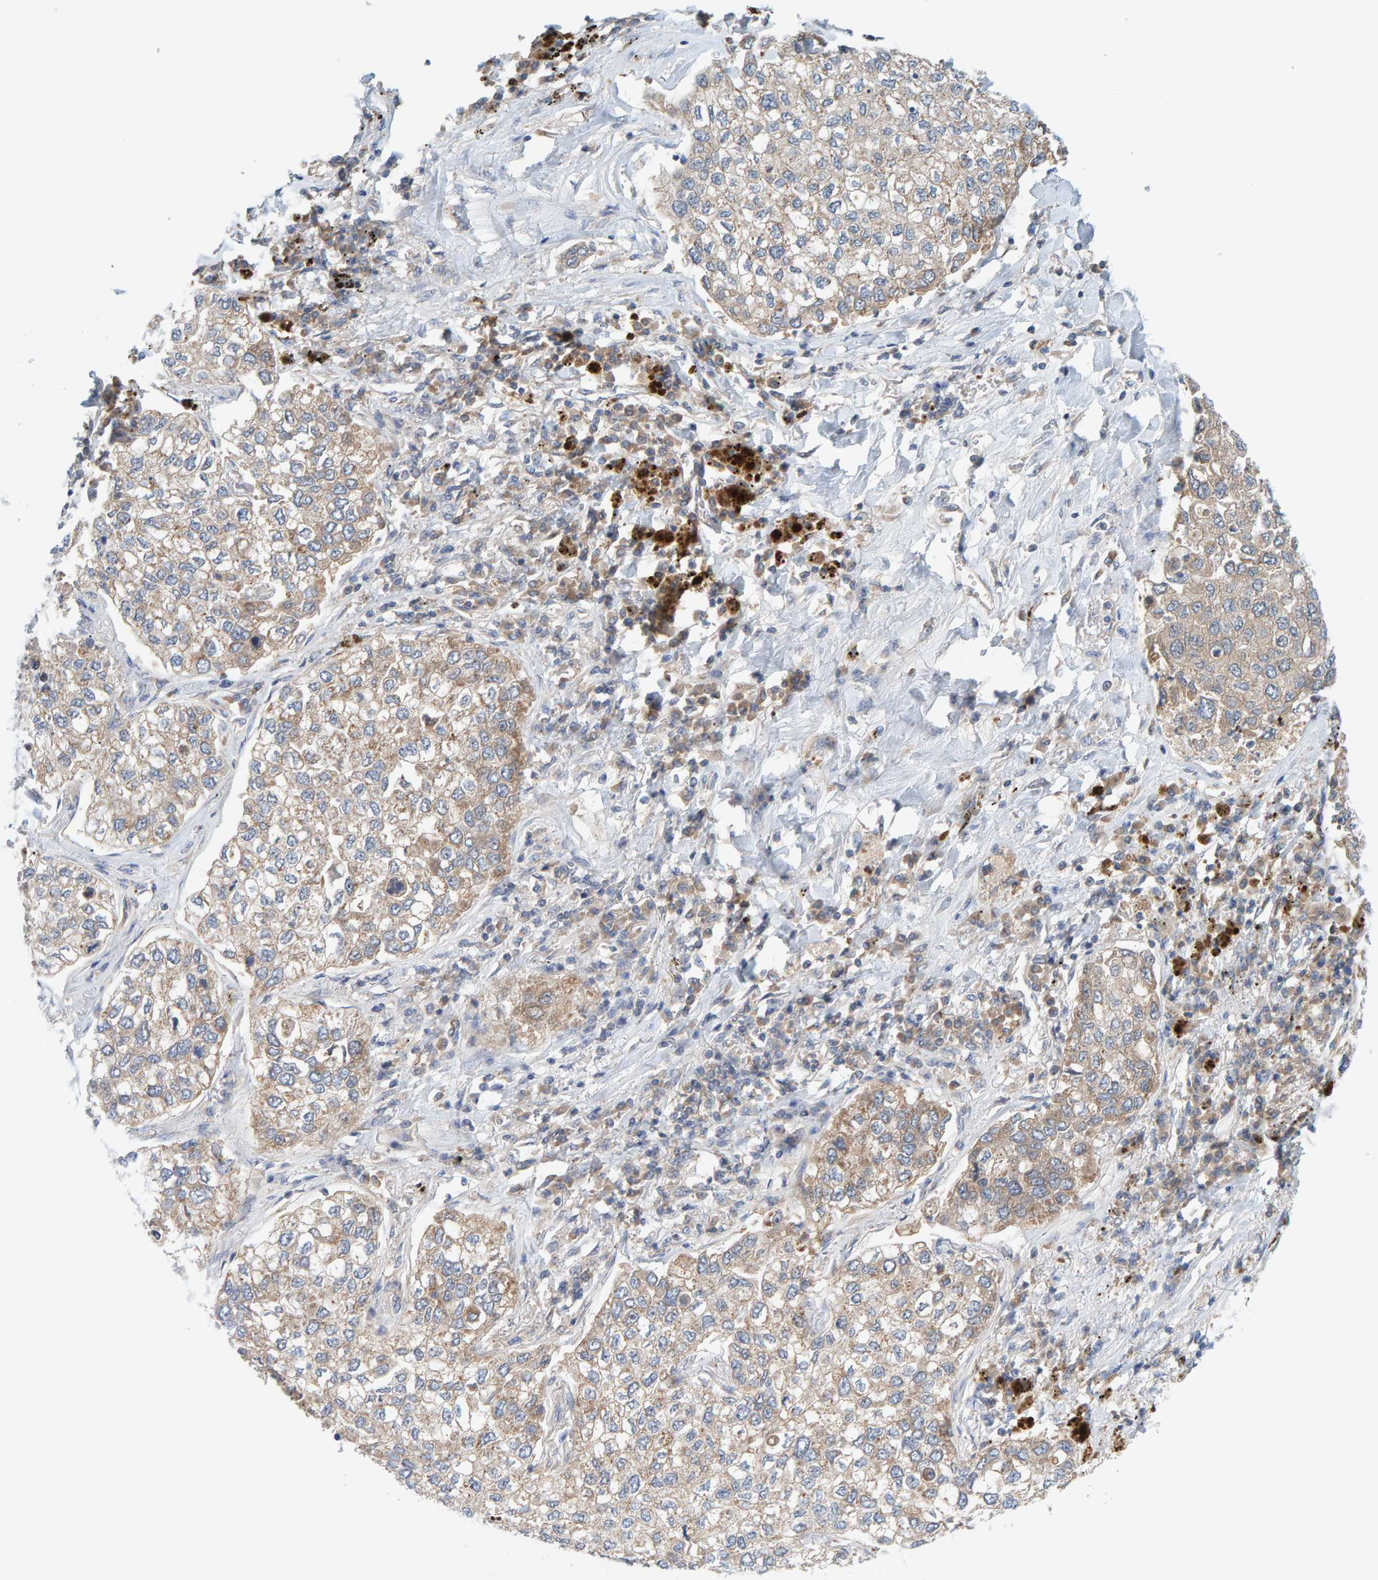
{"staining": {"intensity": "weak", "quantity": "25%-75%", "location": "cytoplasmic/membranous"}, "tissue": "lung cancer", "cell_type": "Tumor cells", "image_type": "cancer", "snomed": [{"axis": "morphology", "description": "Inflammation, NOS"}, {"axis": "morphology", "description": "Adenocarcinoma, NOS"}, {"axis": "topography", "description": "Lung"}], "caption": "Immunohistochemical staining of lung cancer demonstrates low levels of weak cytoplasmic/membranous expression in about 25%-75% of tumor cells.", "gene": "TATDN1", "patient": {"sex": "male", "age": 63}}